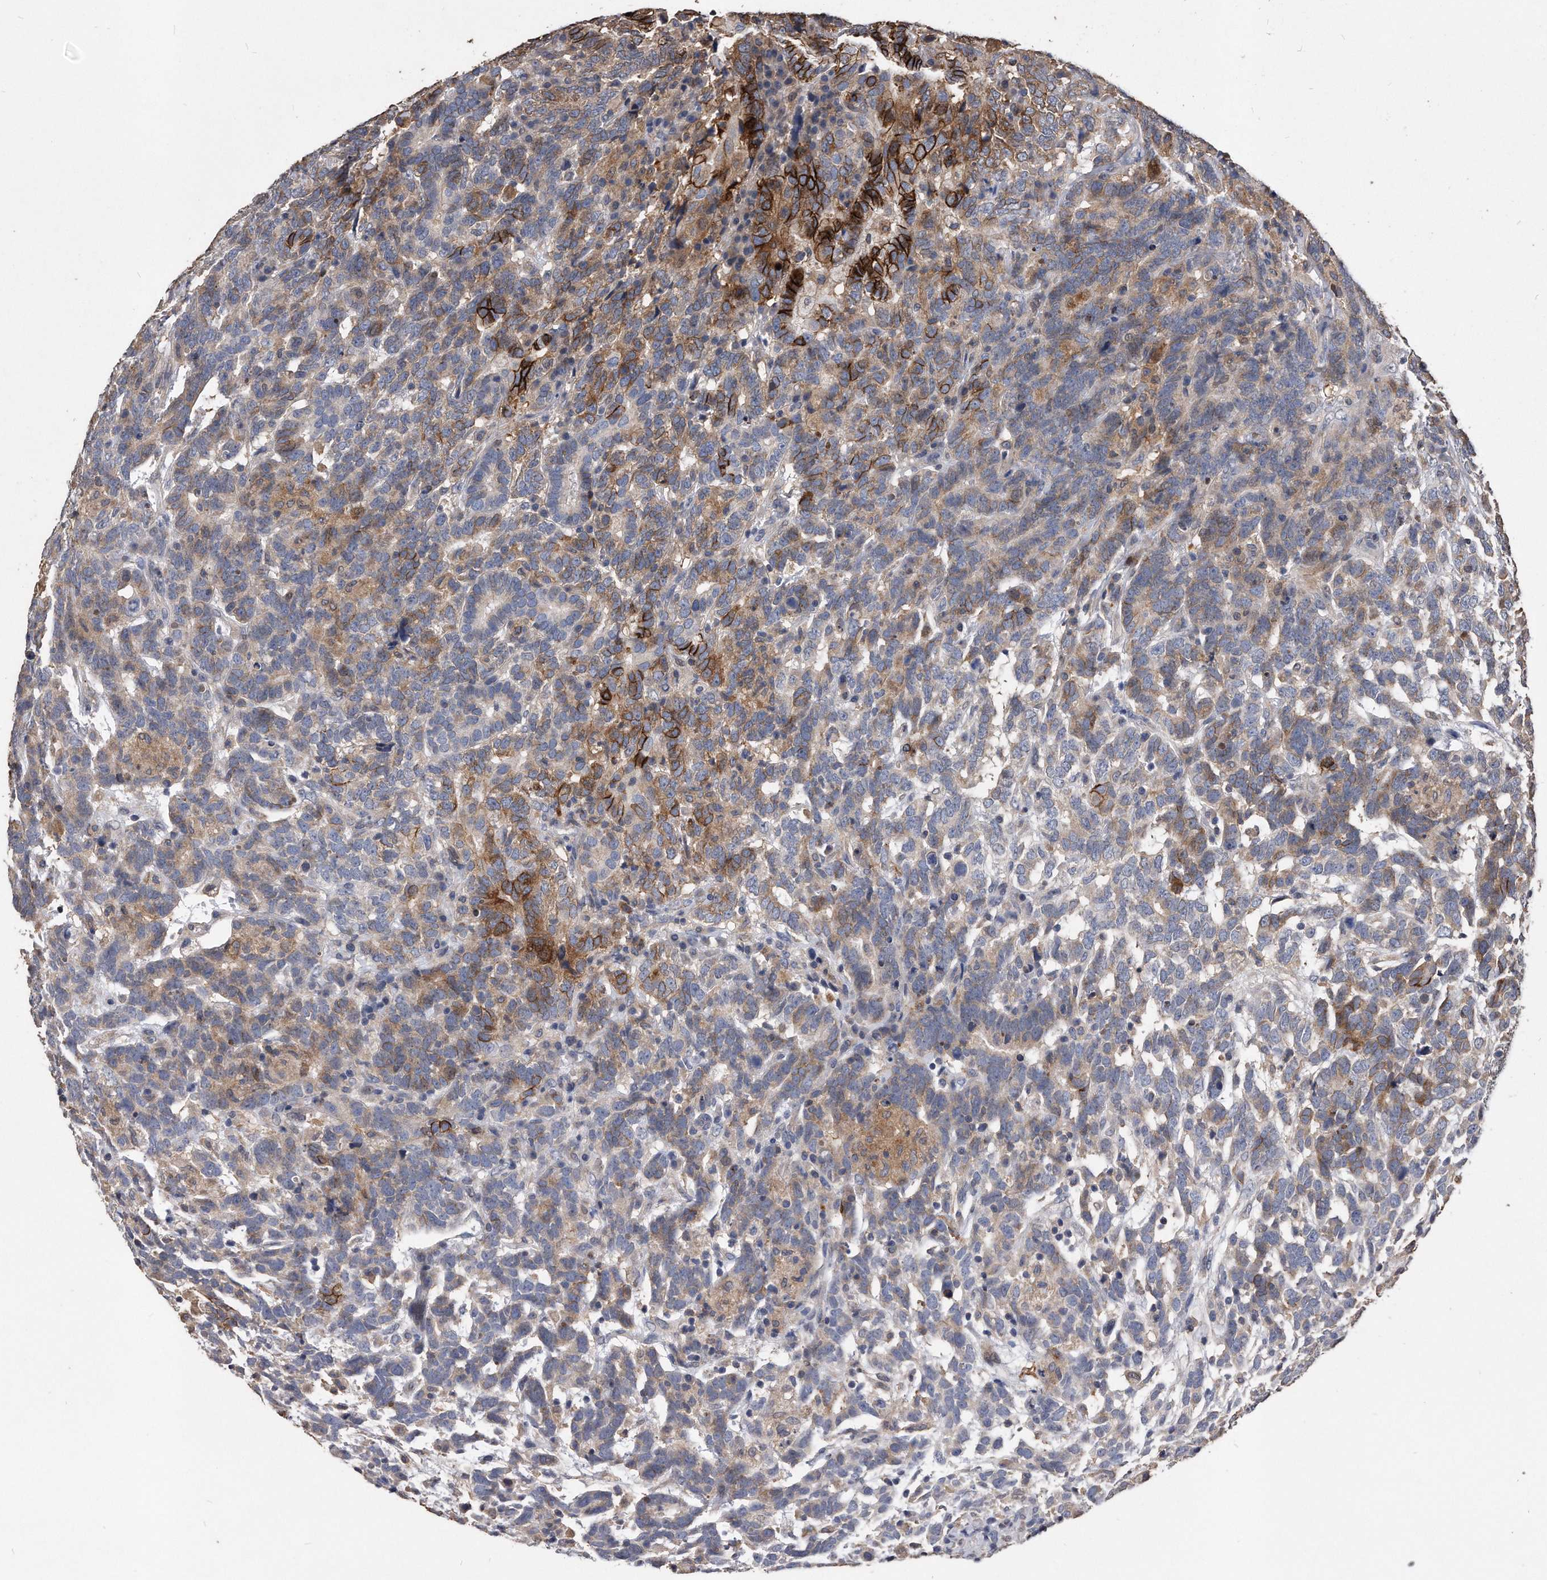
{"staining": {"intensity": "strong", "quantity": "<25%", "location": "cytoplasmic/membranous"}, "tissue": "testis cancer", "cell_type": "Tumor cells", "image_type": "cancer", "snomed": [{"axis": "morphology", "description": "Carcinoma, Embryonal, NOS"}, {"axis": "topography", "description": "Testis"}], "caption": "Immunohistochemical staining of testis cancer (embryonal carcinoma) reveals strong cytoplasmic/membranous protein expression in about <25% of tumor cells. (DAB (3,3'-diaminobenzidine) = brown stain, brightfield microscopy at high magnification).", "gene": "IL20RA", "patient": {"sex": "male", "age": 26}}